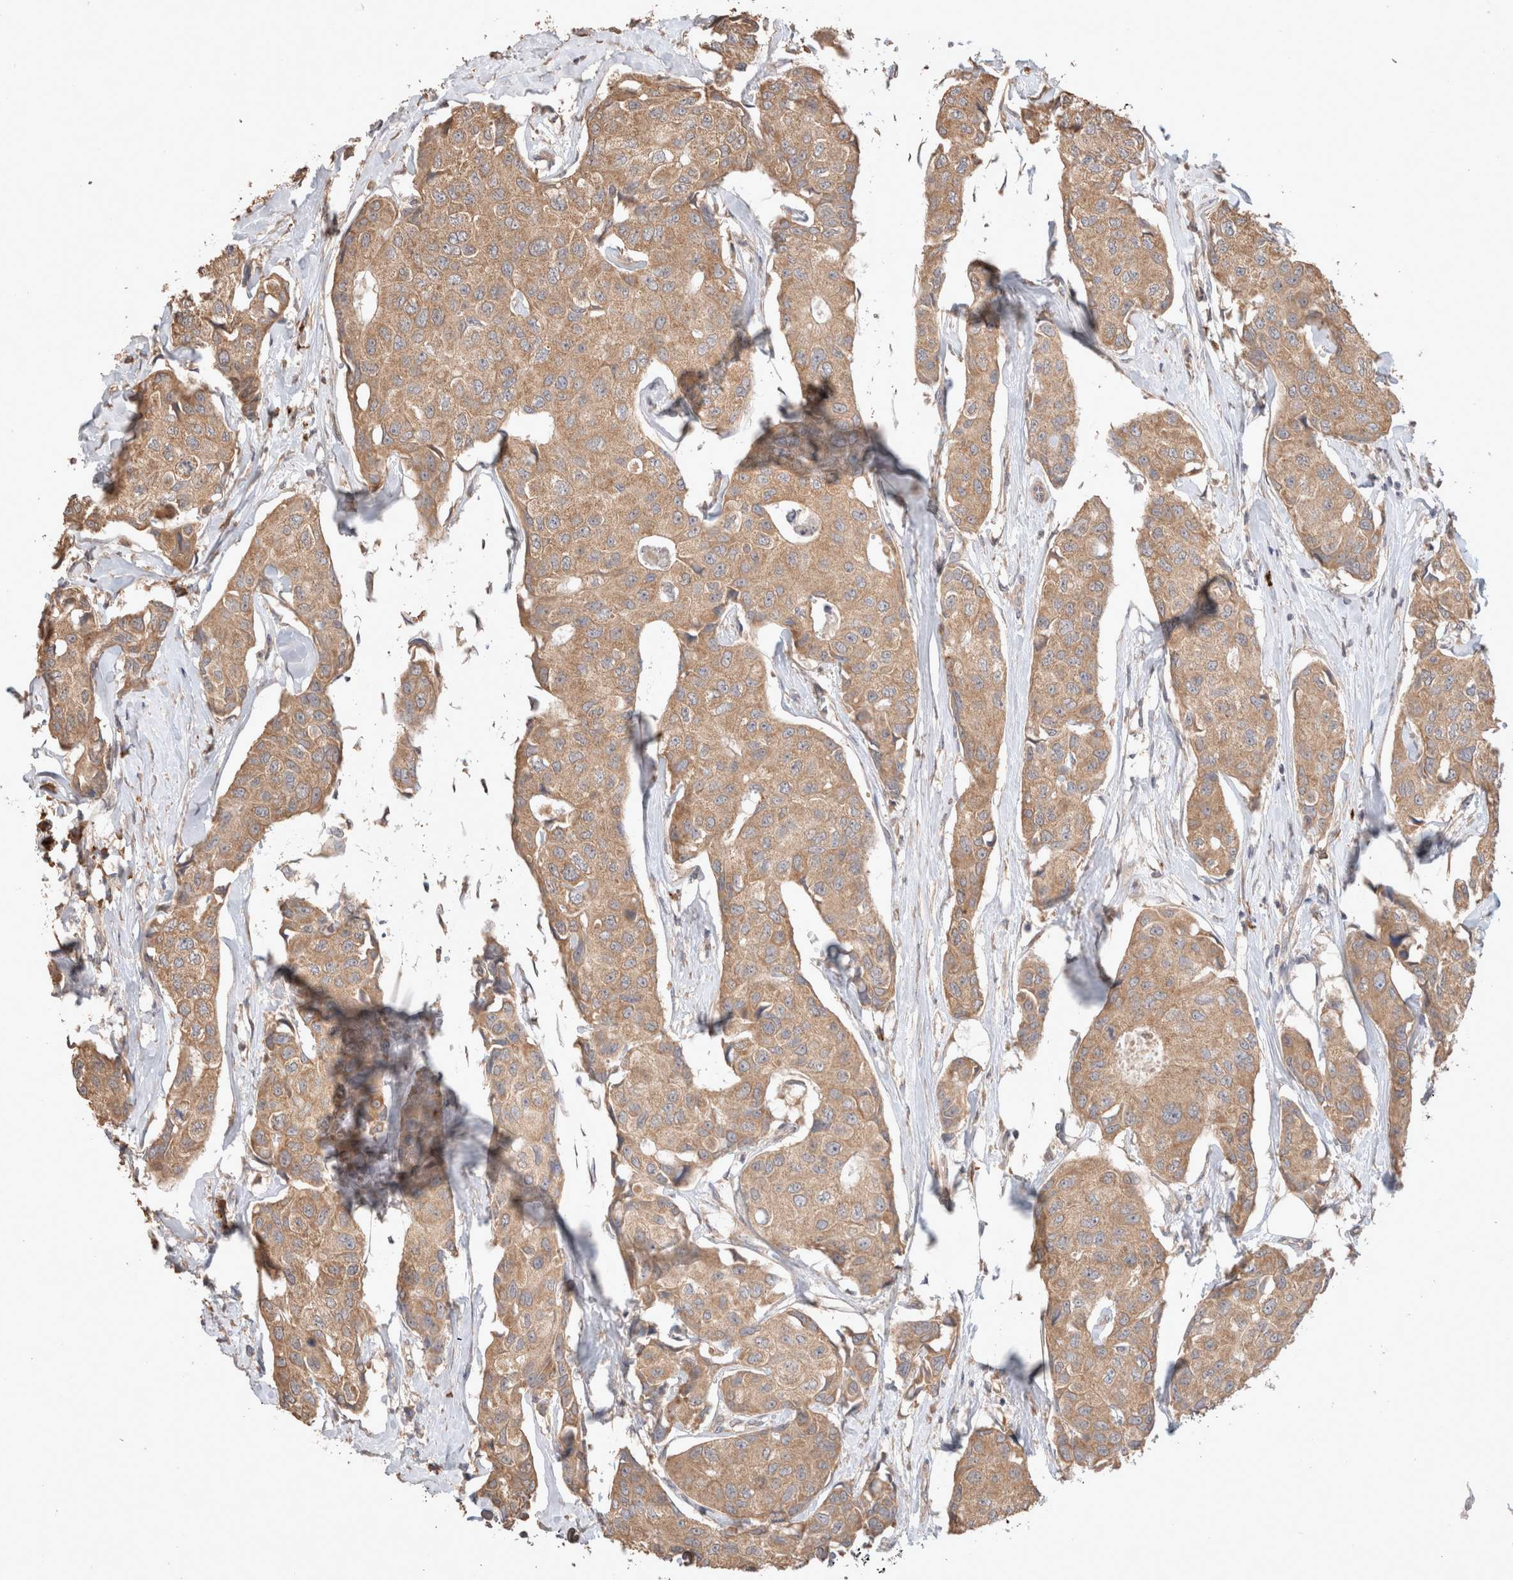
{"staining": {"intensity": "moderate", "quantity": ">75%", "location": "cytoplasmic/membranous"}, "tissue": "breast cancer", "cell_type": "Tumor cells", "image_type": "cancer", "snomed": [{"axis": "morphology", "description": "Duct carcinoma"}, {"axis": "topography", "description": "Breast"}], "caption": "IHC image of neoplastic tissue: intraductal carcinoma (breast) stained using immunohistochemistry (IHC) shows medium levels of moderate protein expression localized specifically in the cytoplasmic/membranous of tumor cells, appearing as a cytoplasmic/membranous brown color.", "gene": "HROB", "patient": {"sex": "female", "age": 80}}